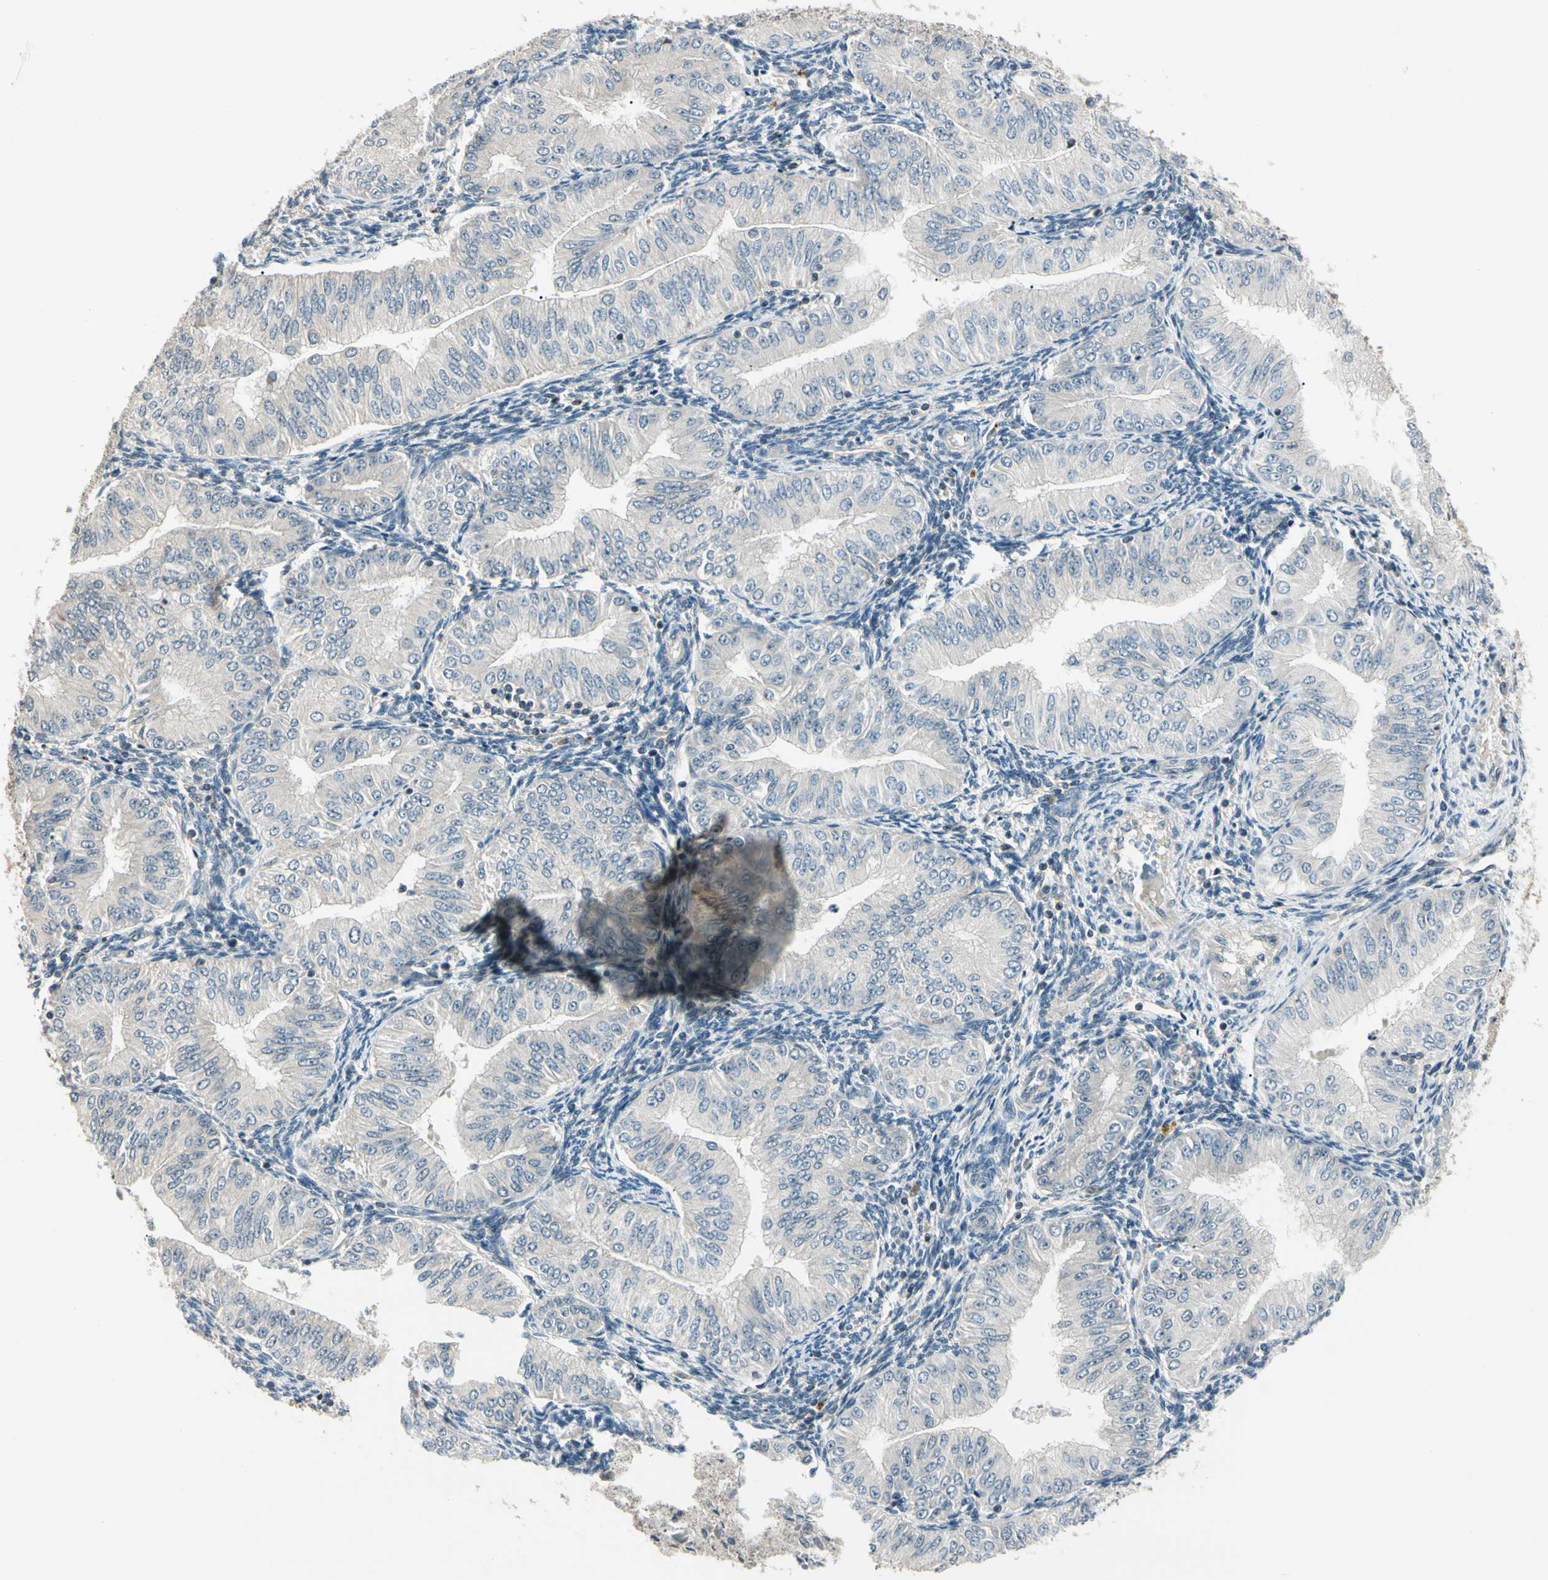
{"staining": {"intensity": "weak", "quantity": "<25%", "location": "cytoplasmic/membranous"}, "tissue": "endometrial cancer", "cell_type": "Tumor cells", "image_type": "cancer", "snomed": [{"axis": "morphology", "description": "Normal tissue, NOS"}, {"axis": "morphology", "description": "Adenocarcinoma, NOS"}, {"axis": "topography", "description": "Endometrium"}], "caption": "Tumor cells are negative for brown protein staining in endometrial cancer. The staining was performed using DAB to visualize the protein expression in brown, while the nuclei were stained in blue with hematoxylin (Magnification: 20x).", "gene": "ZSCAN12", "patient": {"sex": "female", "age": 53}}